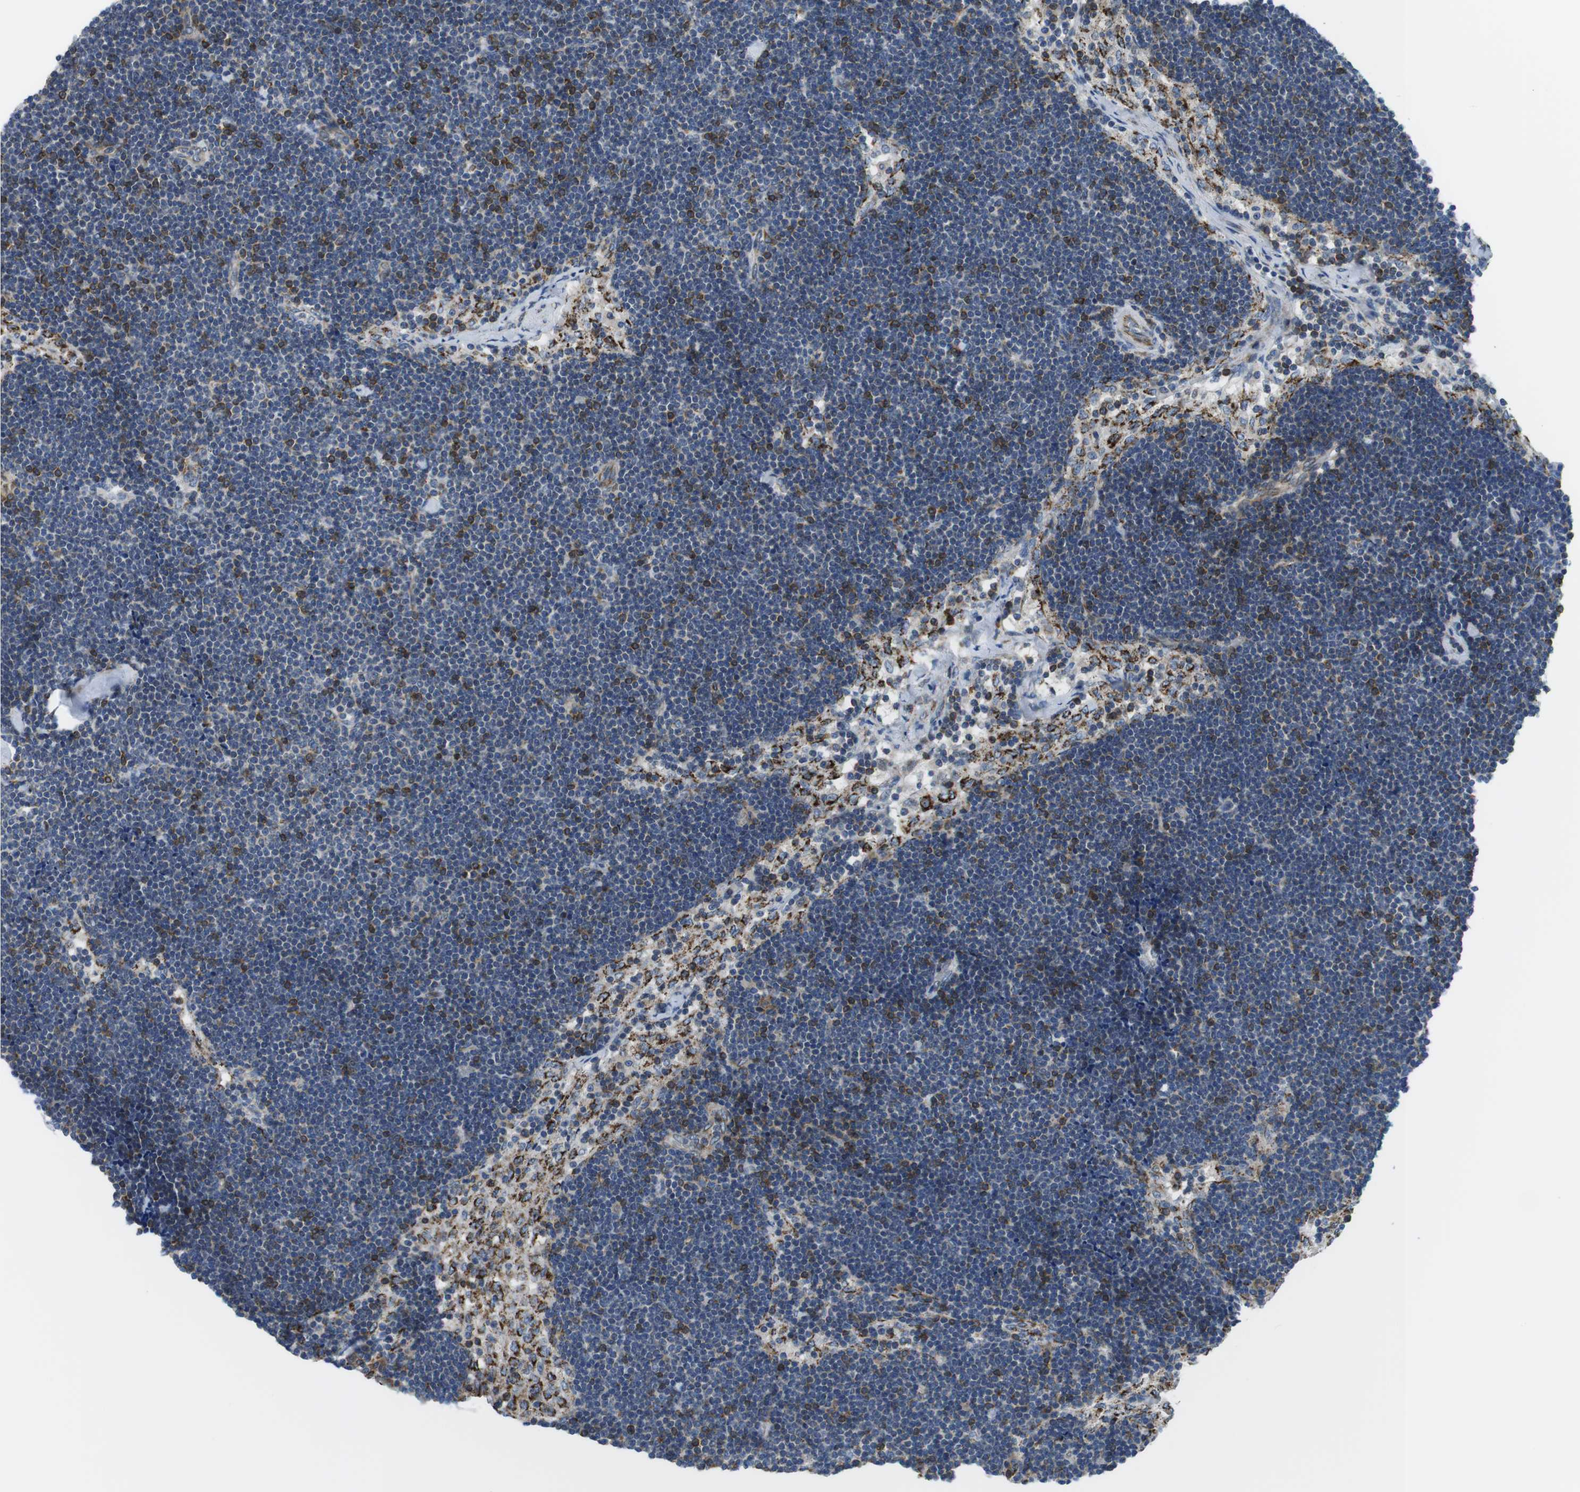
{"staining": {"intensity": "strong", "quantity": "<25%", "location": "cytoplasmic/membranous"}, "tissue": "lymph node", "cell_type": "Germinal center cells", "image_type": "normal", "snomed": [{"axis": "morphology", "description": "Normal tissue, NOS"}, {"axis": "topography", "description": "Lymph node"}], "caption": "Lymph node stained with immunohistochemistry reveals strong cytoplasmic/membranous staining in about <25% of germinal center cells. The protein of interest is shown in brown color, while the nuclei are stained blue.", "gene": "KCNE3", "patient": {"sex": "male", "age": 63}}